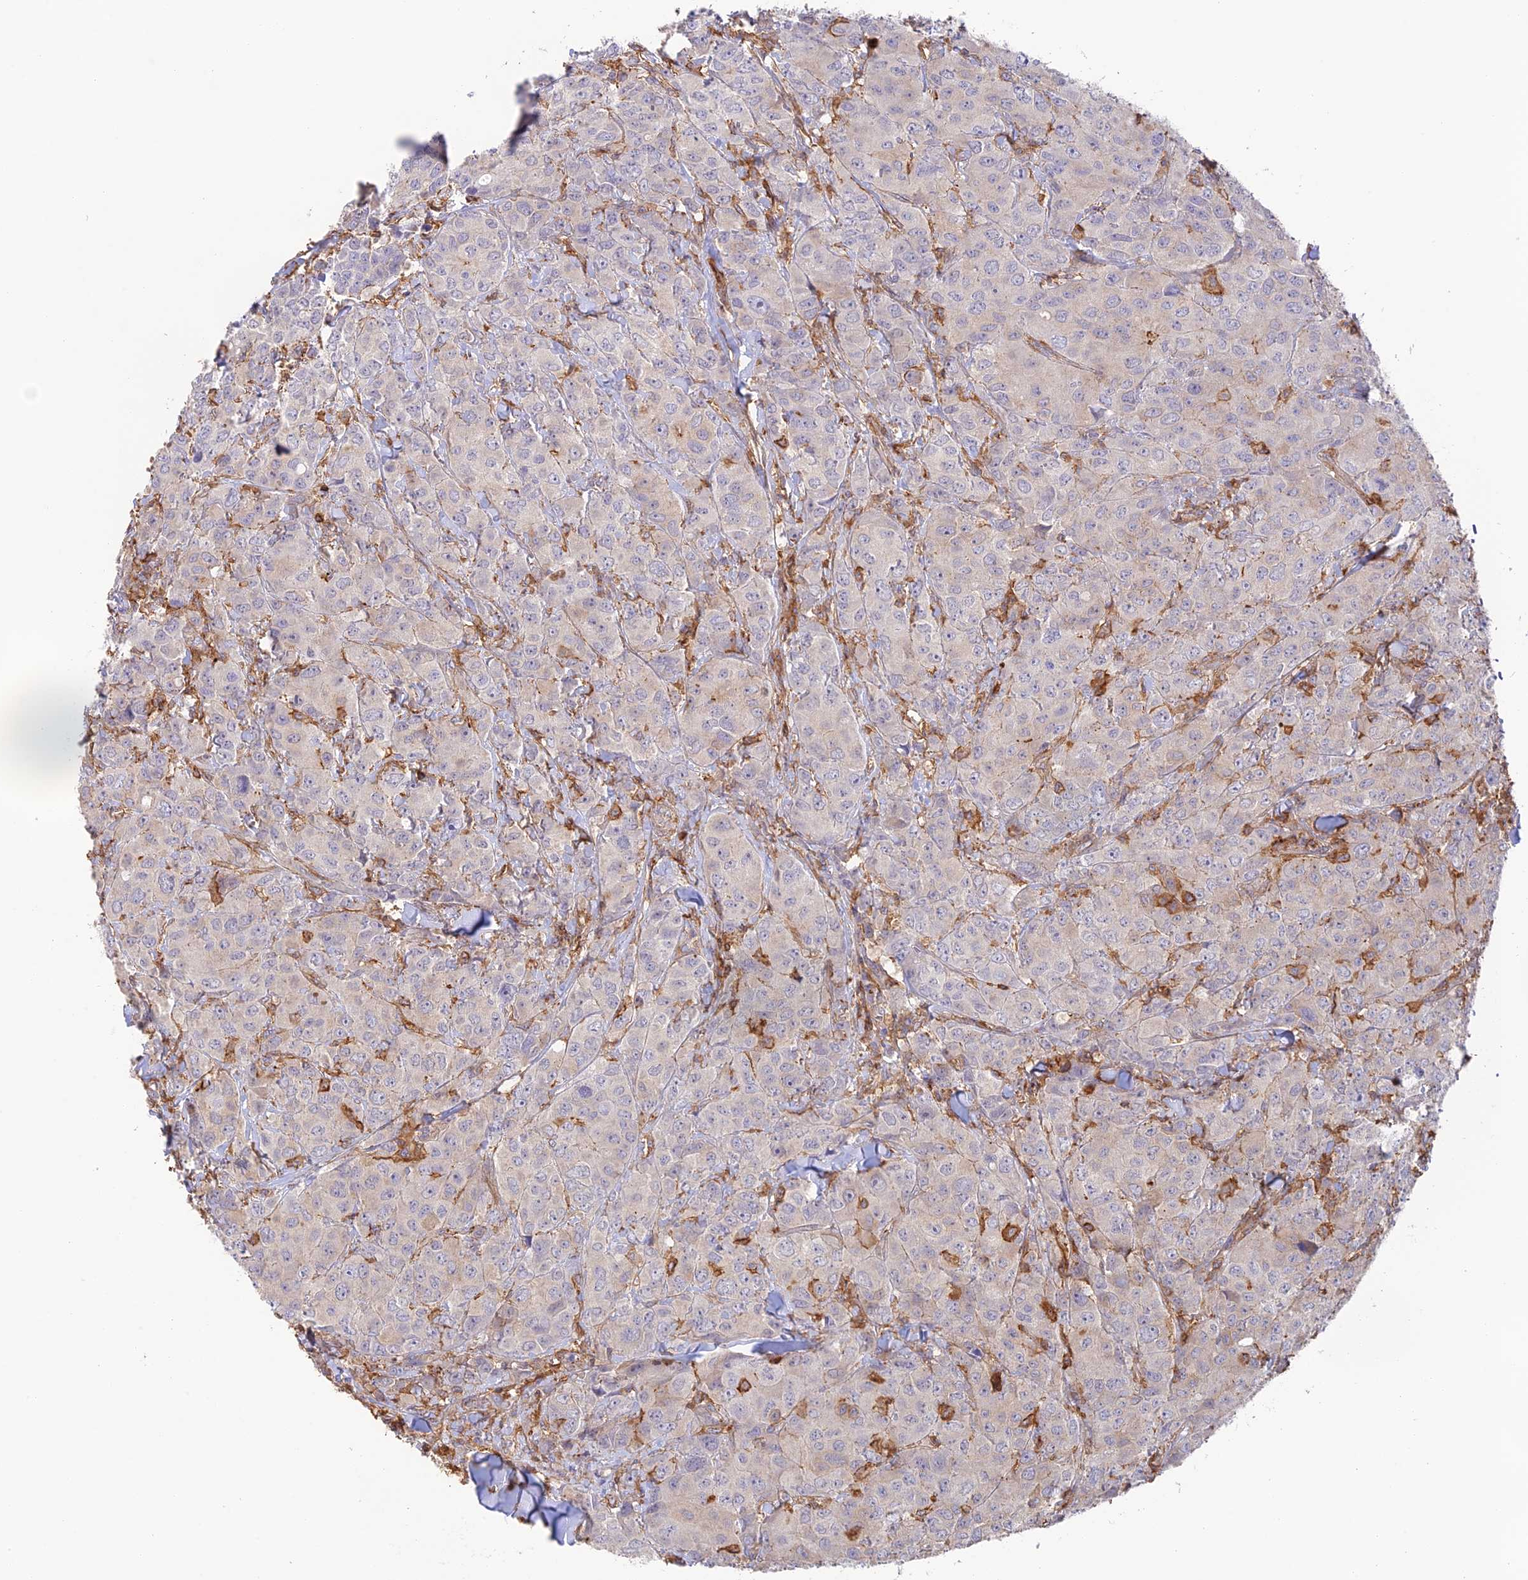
{"staining": {"intensity": "negative", "quantity": "none", "location": "none"}, "tissue": "breast cancer", "cell_type": "Tumor cells", "image_type": "cancer", "snomed": [{"axis": "morphology", "description": "Duct carcinoma"}, {"axis": "topography", "description": "Breast"}], "caption": "DAB immunohistochemical staining of breast cancer displays no significant expression in tumor cells.", "gene": "DENND1C", "patient": {"sex": "female", "age": 43}}